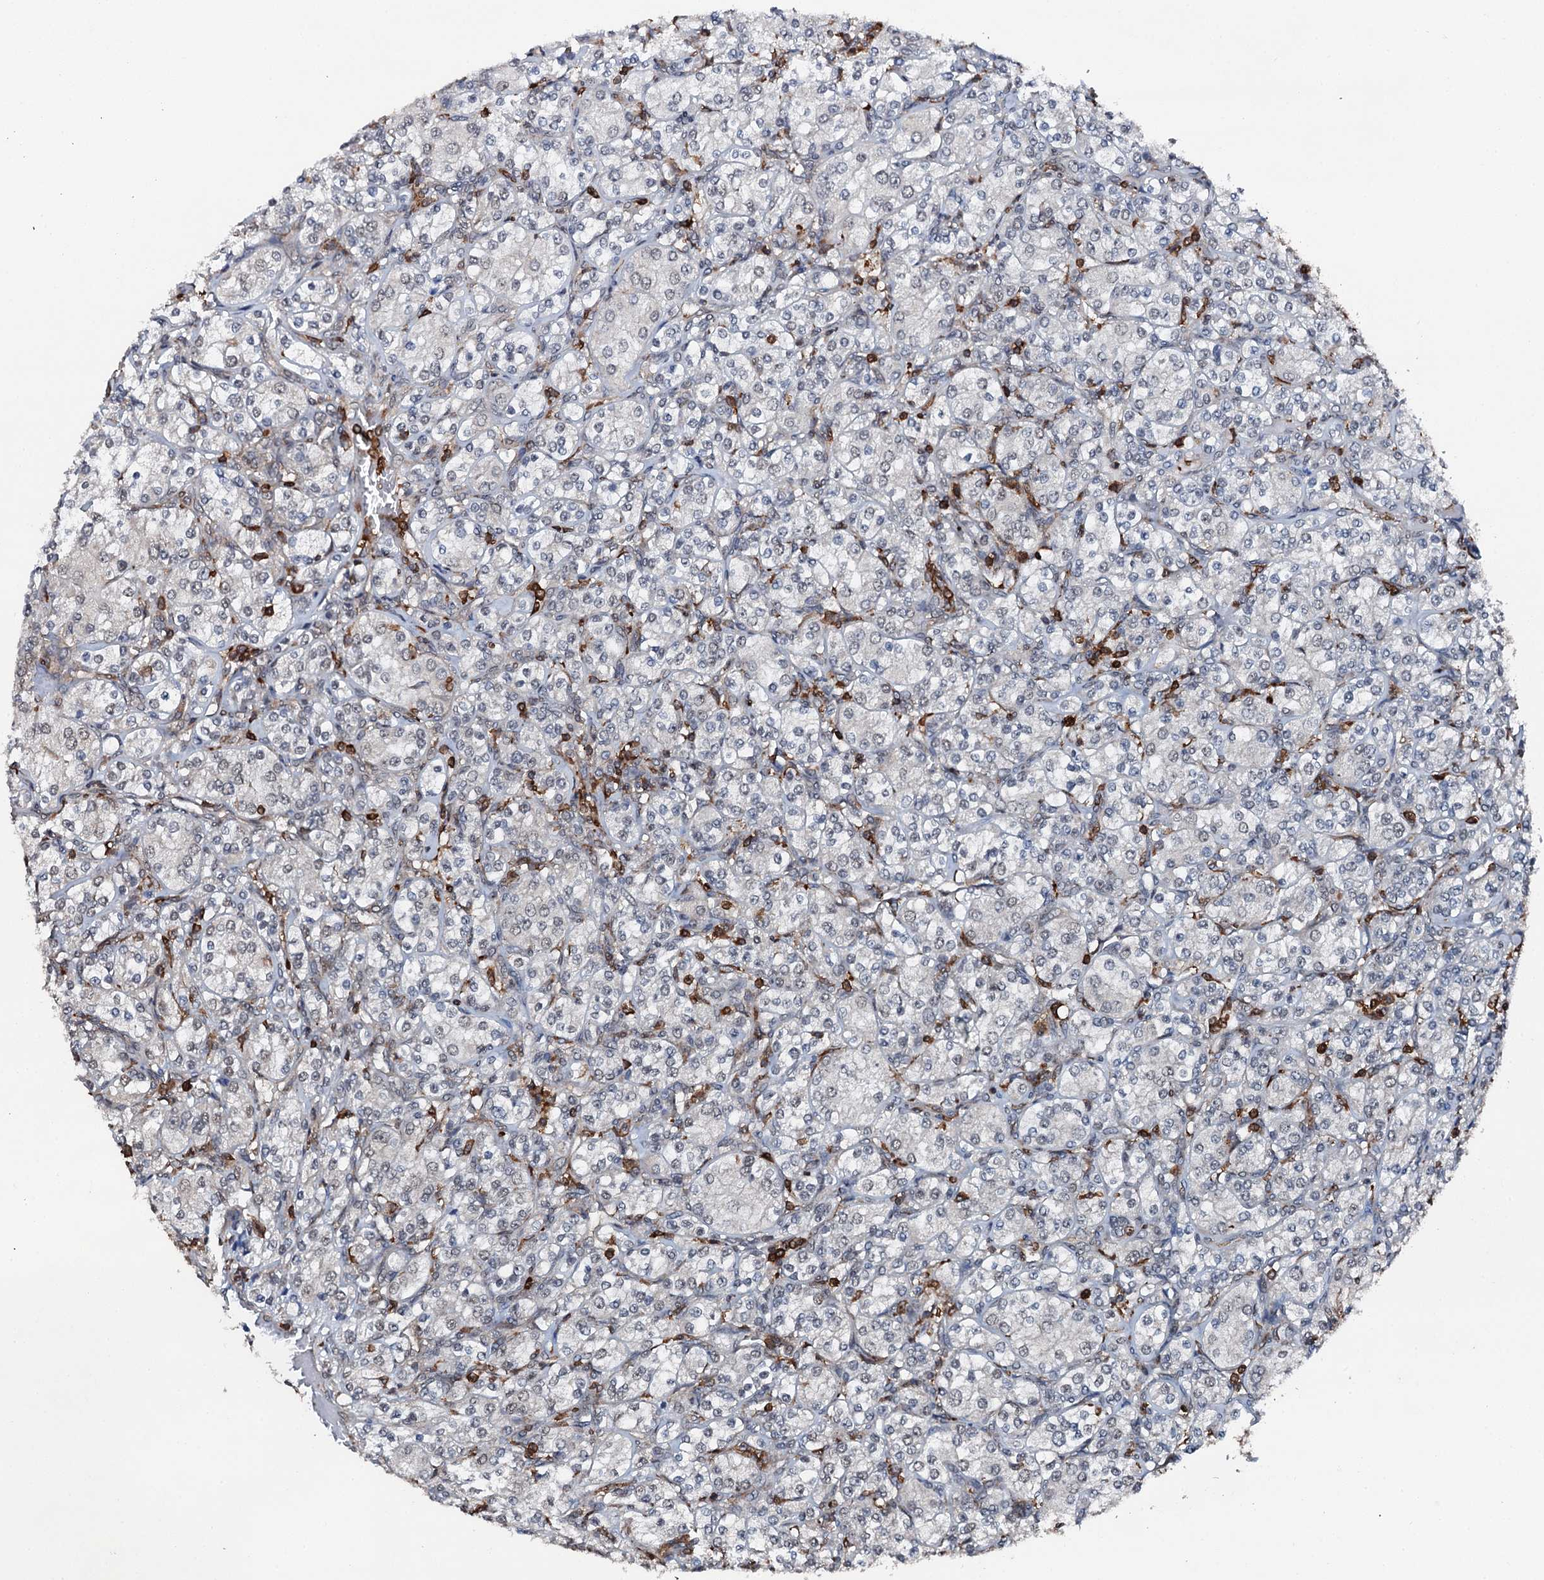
{"staining": {"intensity": "negative", "quantity": "none", "location": "none"}, "tissue": "renal cancer", "cell_type": "Tumor cells", "image_type": "cancer", "snomed": [{"axis": "morphology", "description": "Adenocarcinoma, NOS"}, {"axis": "topography", "description": "Kidney"}], "caption": "The photomicrograph reveals no staining of tumor cells in adenocarcinoma (renal).", "gene": "EDC4", "patient": {"sex": "male", "age": 77}}